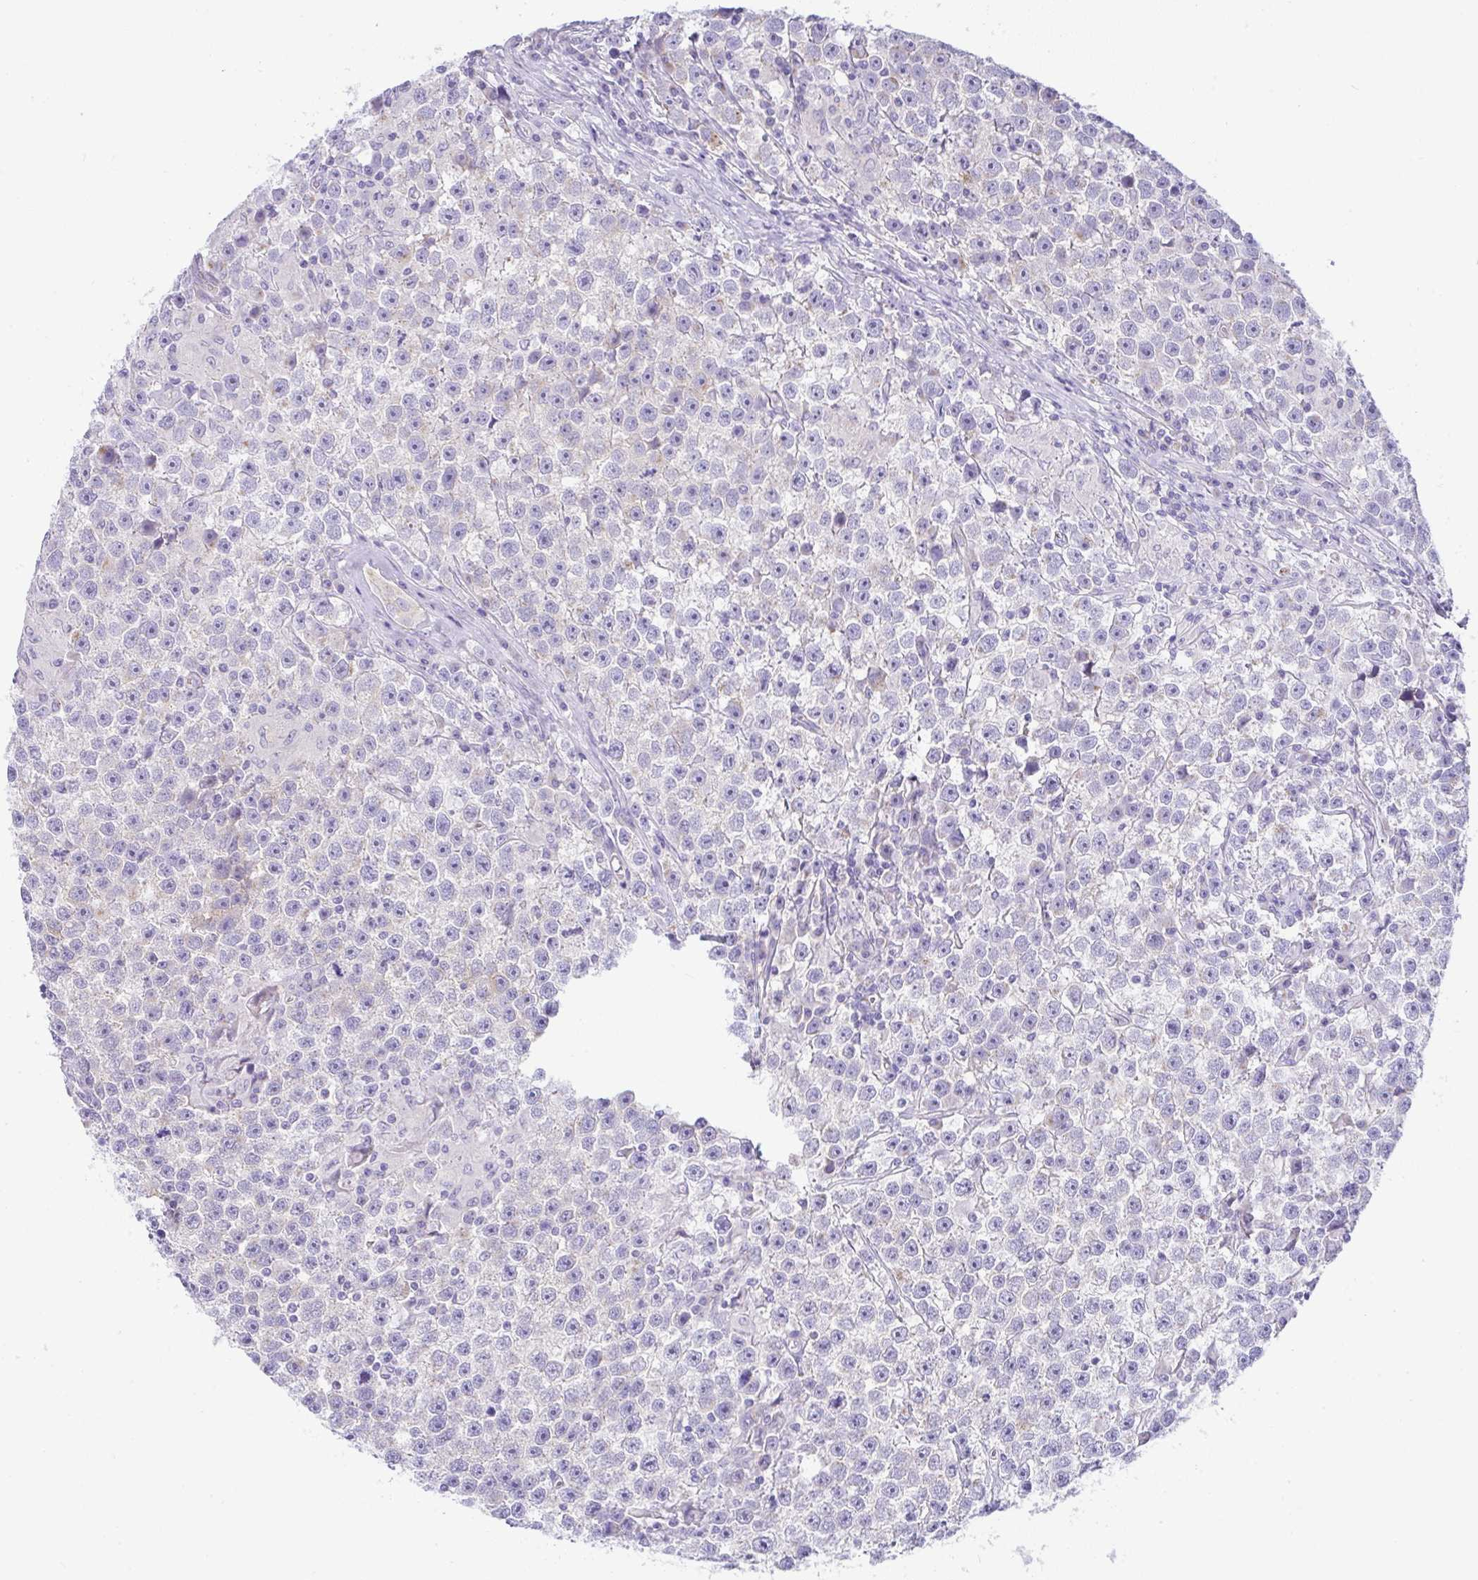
{"staining": {"intensity": "negative", "quantity": "none", "location": "none"}, "tissue": "testis cancer", "cell_type": "Tumor cells", "image_type": "cancer", "snomed": [{"axis": "morphology", "description": "Seminoma, NOS"}, {"axis": "topography", "description": "Testis"}], "caption": "Testis cancer was stained to show a protein in brown. There is no significant staining in tumor cells.", "gene": "FAM177A1", "patient": {"sex": "male", "age": 31}}